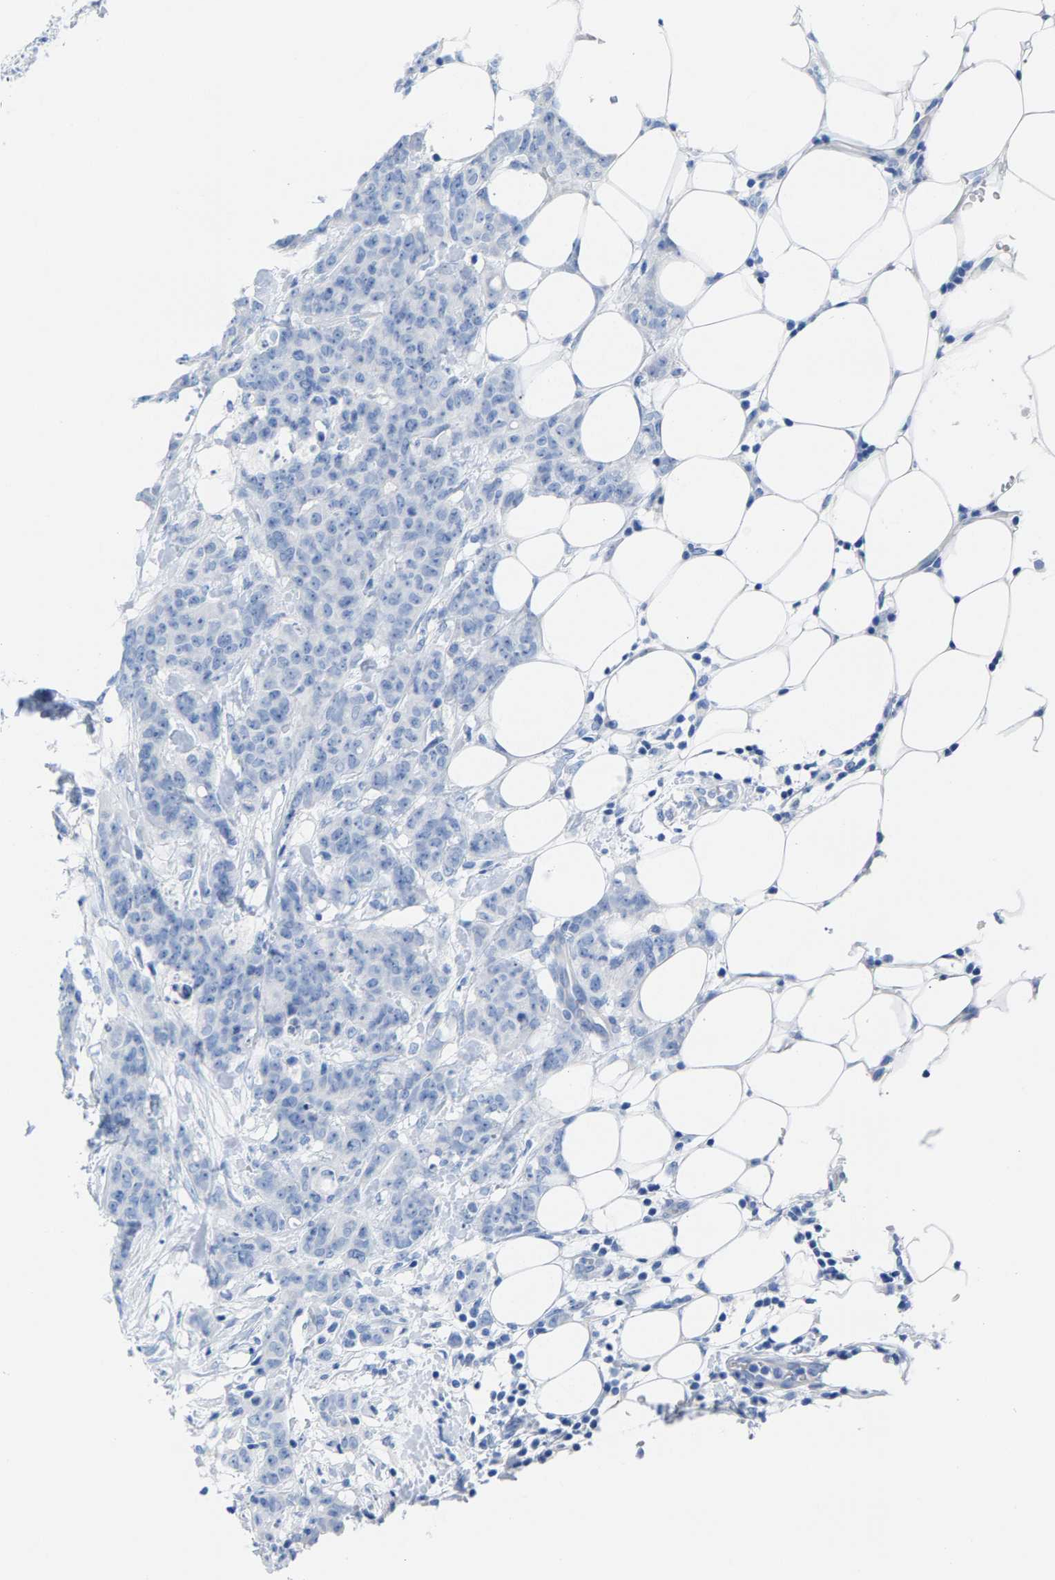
{"staining": {"intensity": "negative", "quantity": "none", "location": "none"}, "tissue": "breast cancer", "cell_type": "Tumor cells", "image_type": "cancer", "snomed": [{"axis": "morphology", "description": "Normal tissue, NOS"}, {"axis": "morphology", "description": "Duct carcinoma"}, {"axis": "topography", "description": "Breast"}], "caption": "This is a image of immunohistochemistry staining of breast cancer (invasive ductal carcinoma), which shows no staining in tumor cells. (Brightfield microscopy of DAB (3,3'-diaminobenzidine) immunohistochemistry at high magnification).", "gene": "CPA1", "patient": {"sex": "female", "age": 40}}